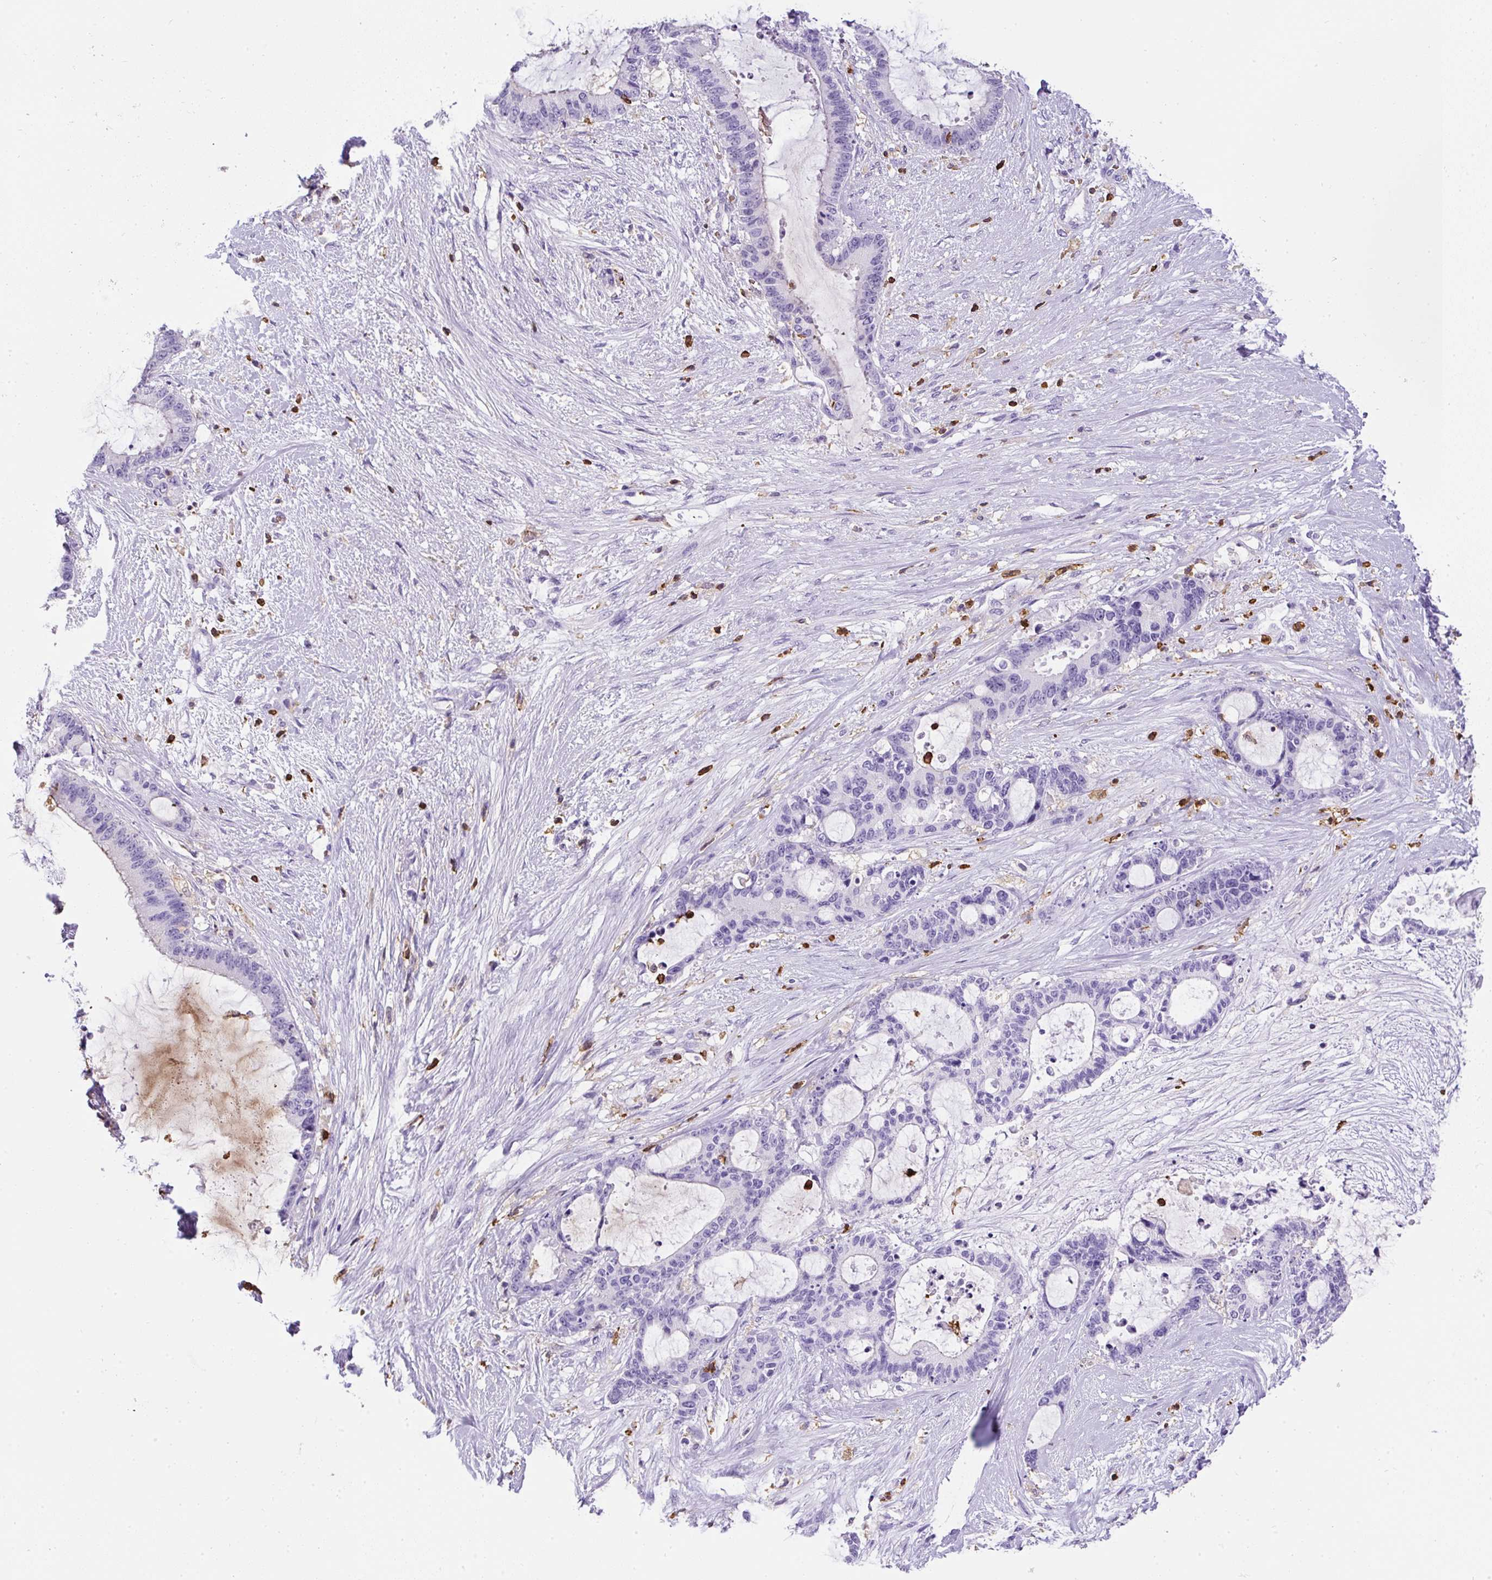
{"staining": {"intensity": "negative", "quantity": "none", "location": "none"}, "tissue": "liver cancer", "cell_type": "Tumor cells", "image_type": "cancer", "snomed": [{"axis": "morphology", "description": "Normal tissue, NOS"}, {"axis": "morphology", "description": "Cholangiocarcinoma"}, {"axis": "topography", "description": "Liver"}, {"axis": "topography", "description": "Peripheral nerve tissue"}], "caption": "High power microscopy image of an IHC image of liver cholangiocarcinoma, revealing no significant expression in tumor cells.", "gene": "FAM228B", "patient": {"sex": "female", "age": 73}}